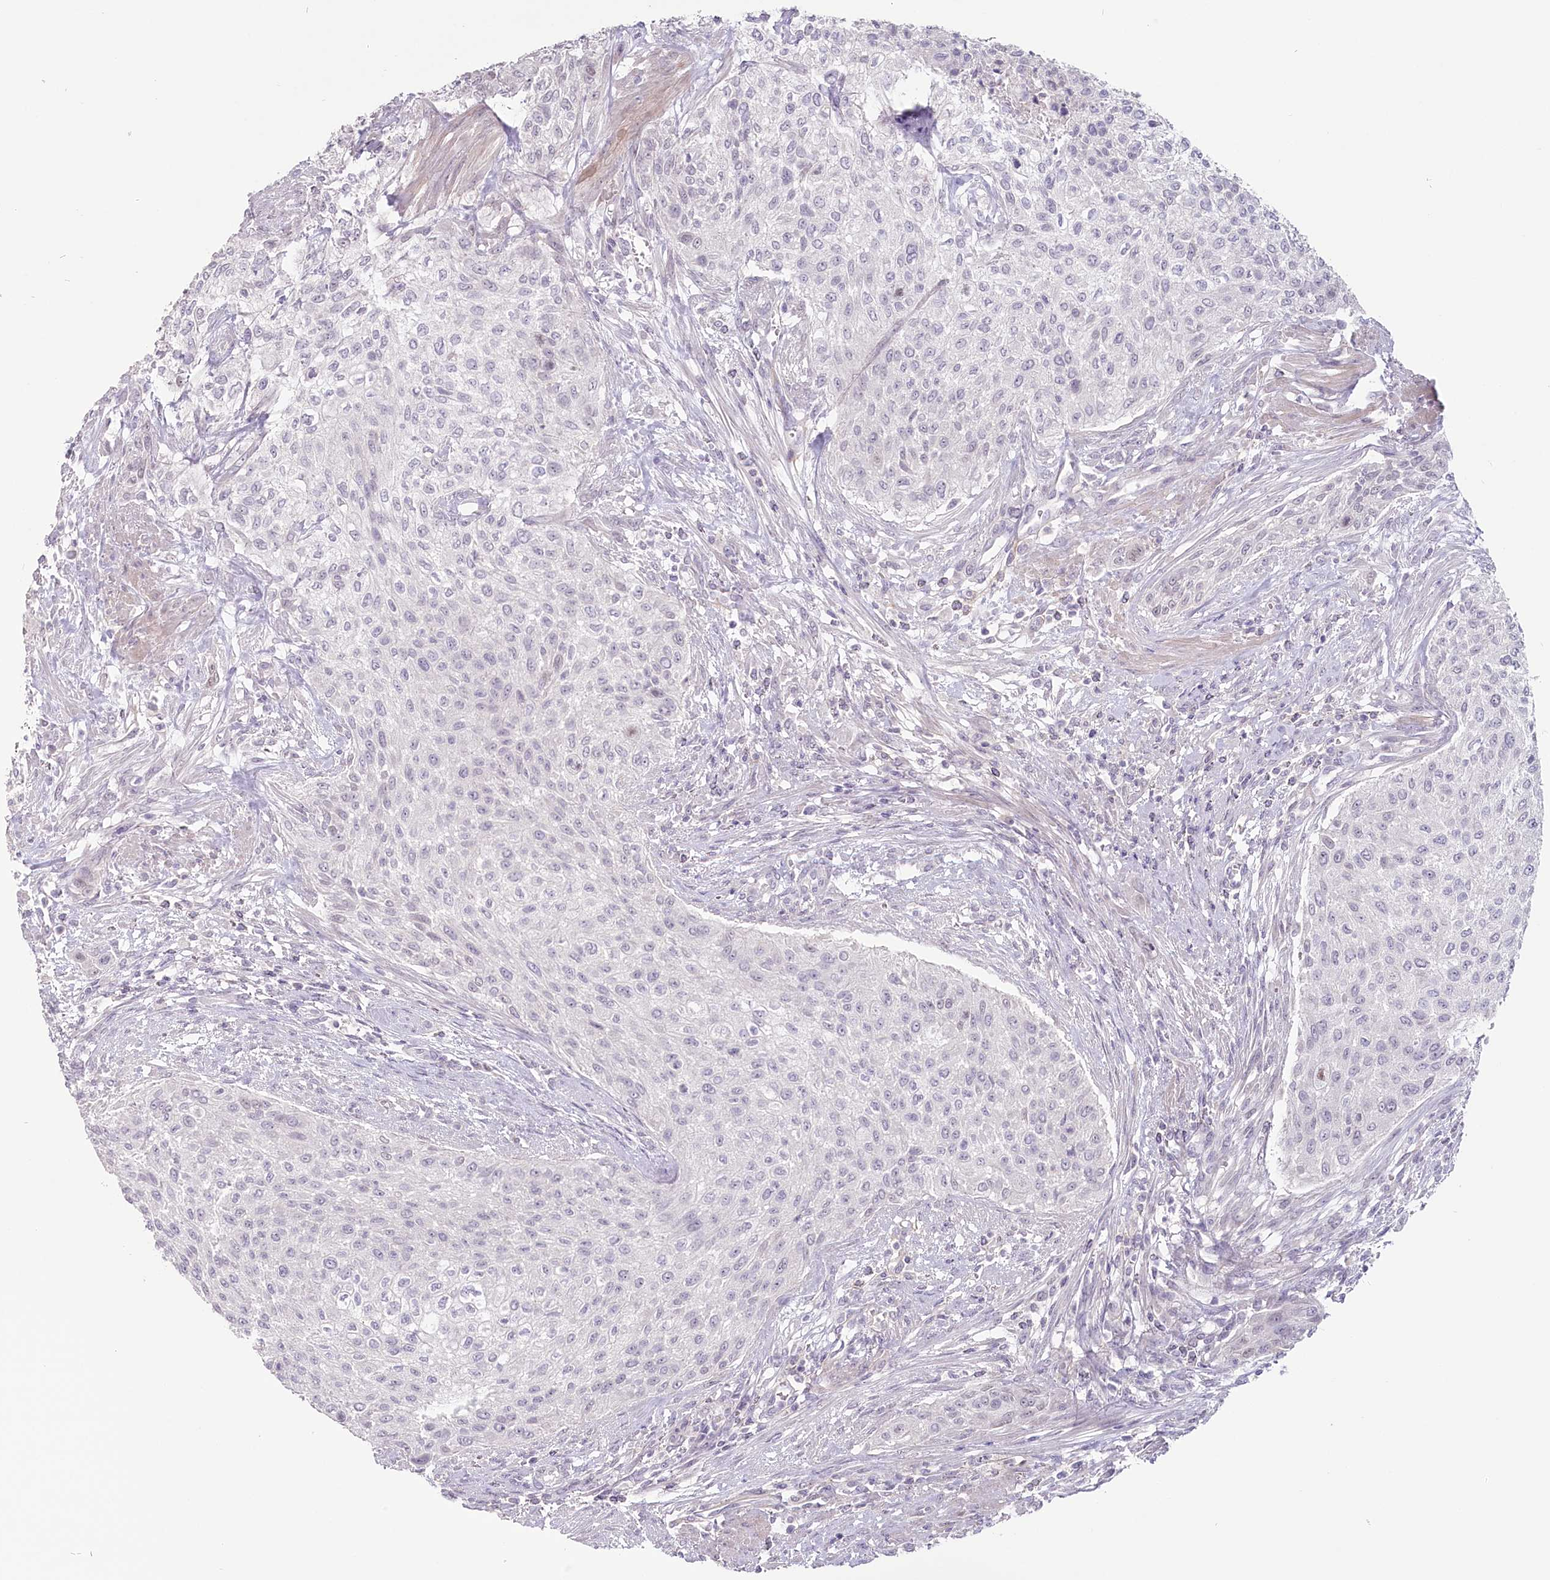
{"staining": {"intensity": "negative", "quantity": "none", "location": "none"}, "tissue": "urothelial cancer", "cell_type": "Tumor cells", "image_type": "cancer", "snomed": [{"axis": "morphology", "description": "Urothelial carcinoma, High grade"}, {"axis": "topography", "description": "Urinary bladder"}], "caption": "This is a histopathology image of immunohistochemistry (IHC) staining of urothelial carcinoma (high-grade), which shows no expression in tumor cells. Brightfield microscopy of immunohistochemistry stained with DAB (brown) and hematoxylin (blue), captured at high magnification.", "gene": "USP11", "patient": {"sex": "male", "age": 35}}